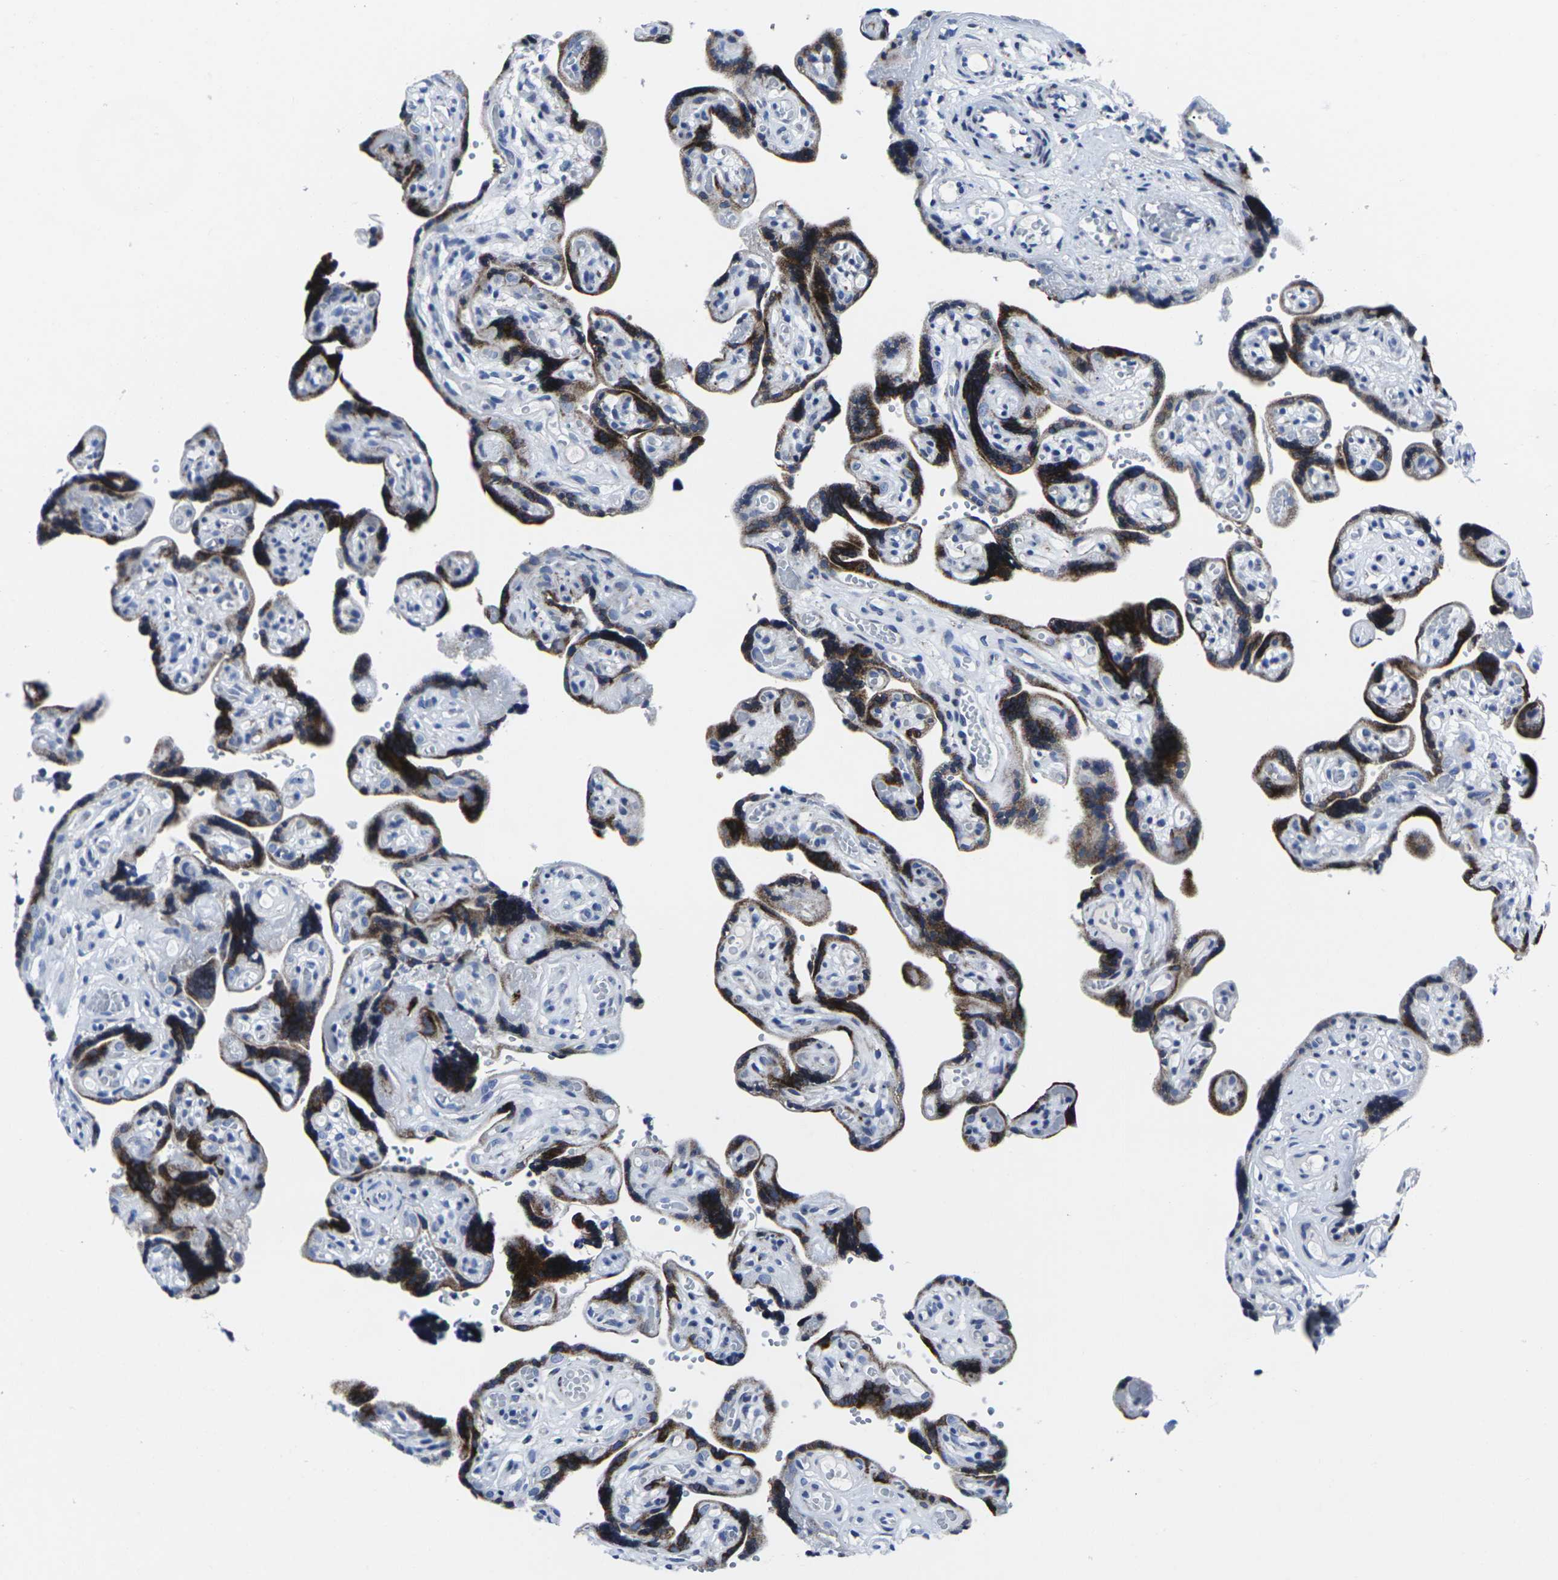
{"staining": {"intensity": "moderate", "quantity": "25%-75%", "location": "cytoplasmic/membranous"}, "tissue": "placenta", "cell_type": "Decidual cells", "image_type": "normal", "snomed": [{"axis": "morphology", "description": "Normal tissue, NOS"}, {"axis": "topography", "description": "Placenta"}], "caption": "Immunohistochemical staining of normal placenta shows 25%-75% levels of moderate cytoplasmic/membranous protein positivity in approximately 25%-75% of decidual cells.", "gene": "RPN1", "patient": {"sex": "female", "age": 30}}